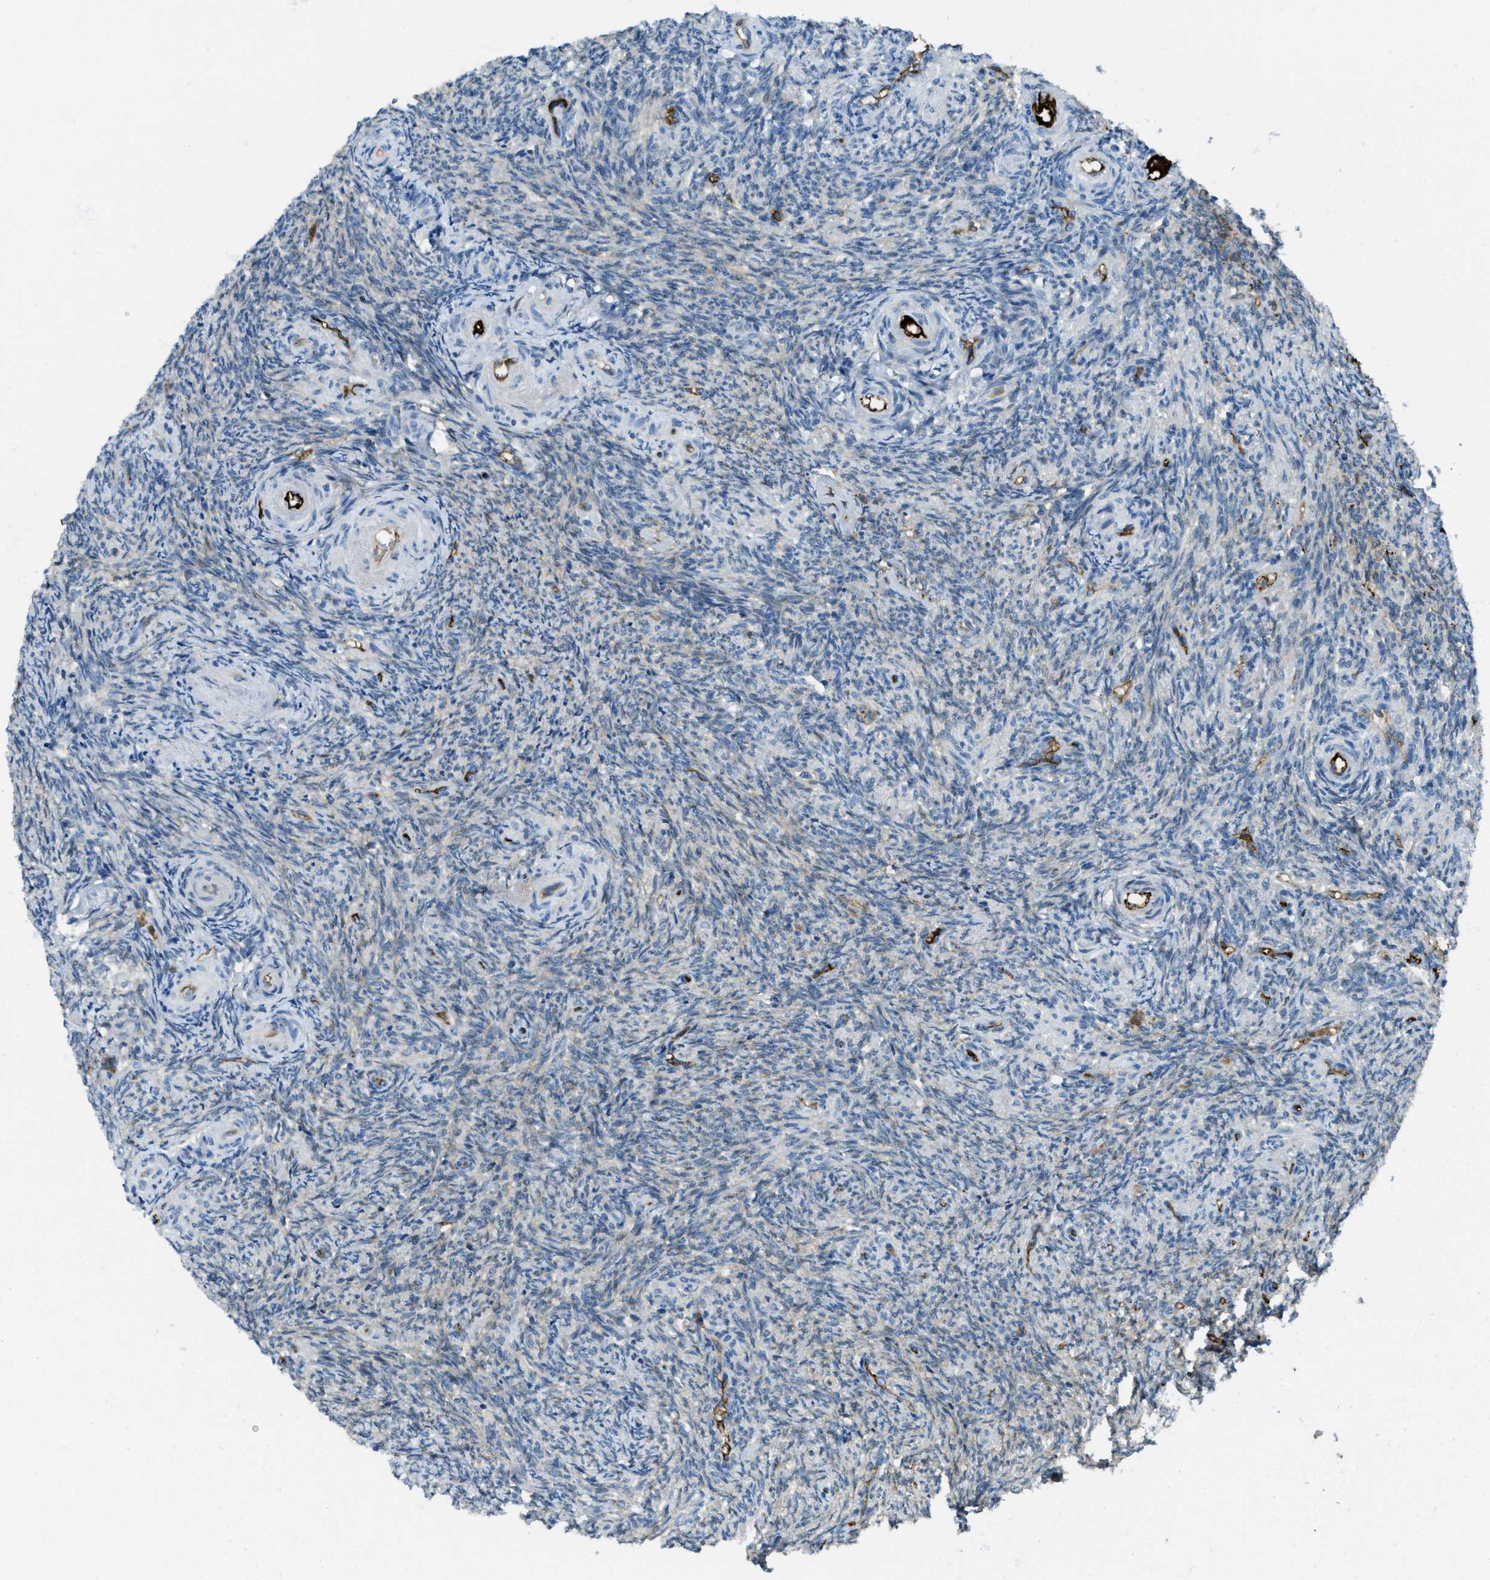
{"staining": {"intensity": "moderate", "quantity": "25%-75%", "location": "cytoplasmic/membranous"}, "tissue": "ovary", "cell_type": "Follicle cells", "image_type": "normal", "snomed": [{"axis": "morphology", "description": "Normal tissue, NOS"}, {"axis": "topography", "description": "Ovary"}], "caption": "Moderate cytoplasmic/membranous positivity is appreciated in approximately 25%-75% of follicle cells in benign ovary.", "gene": "TRIM59", "patient": {"sex": "female", "age": 41}}